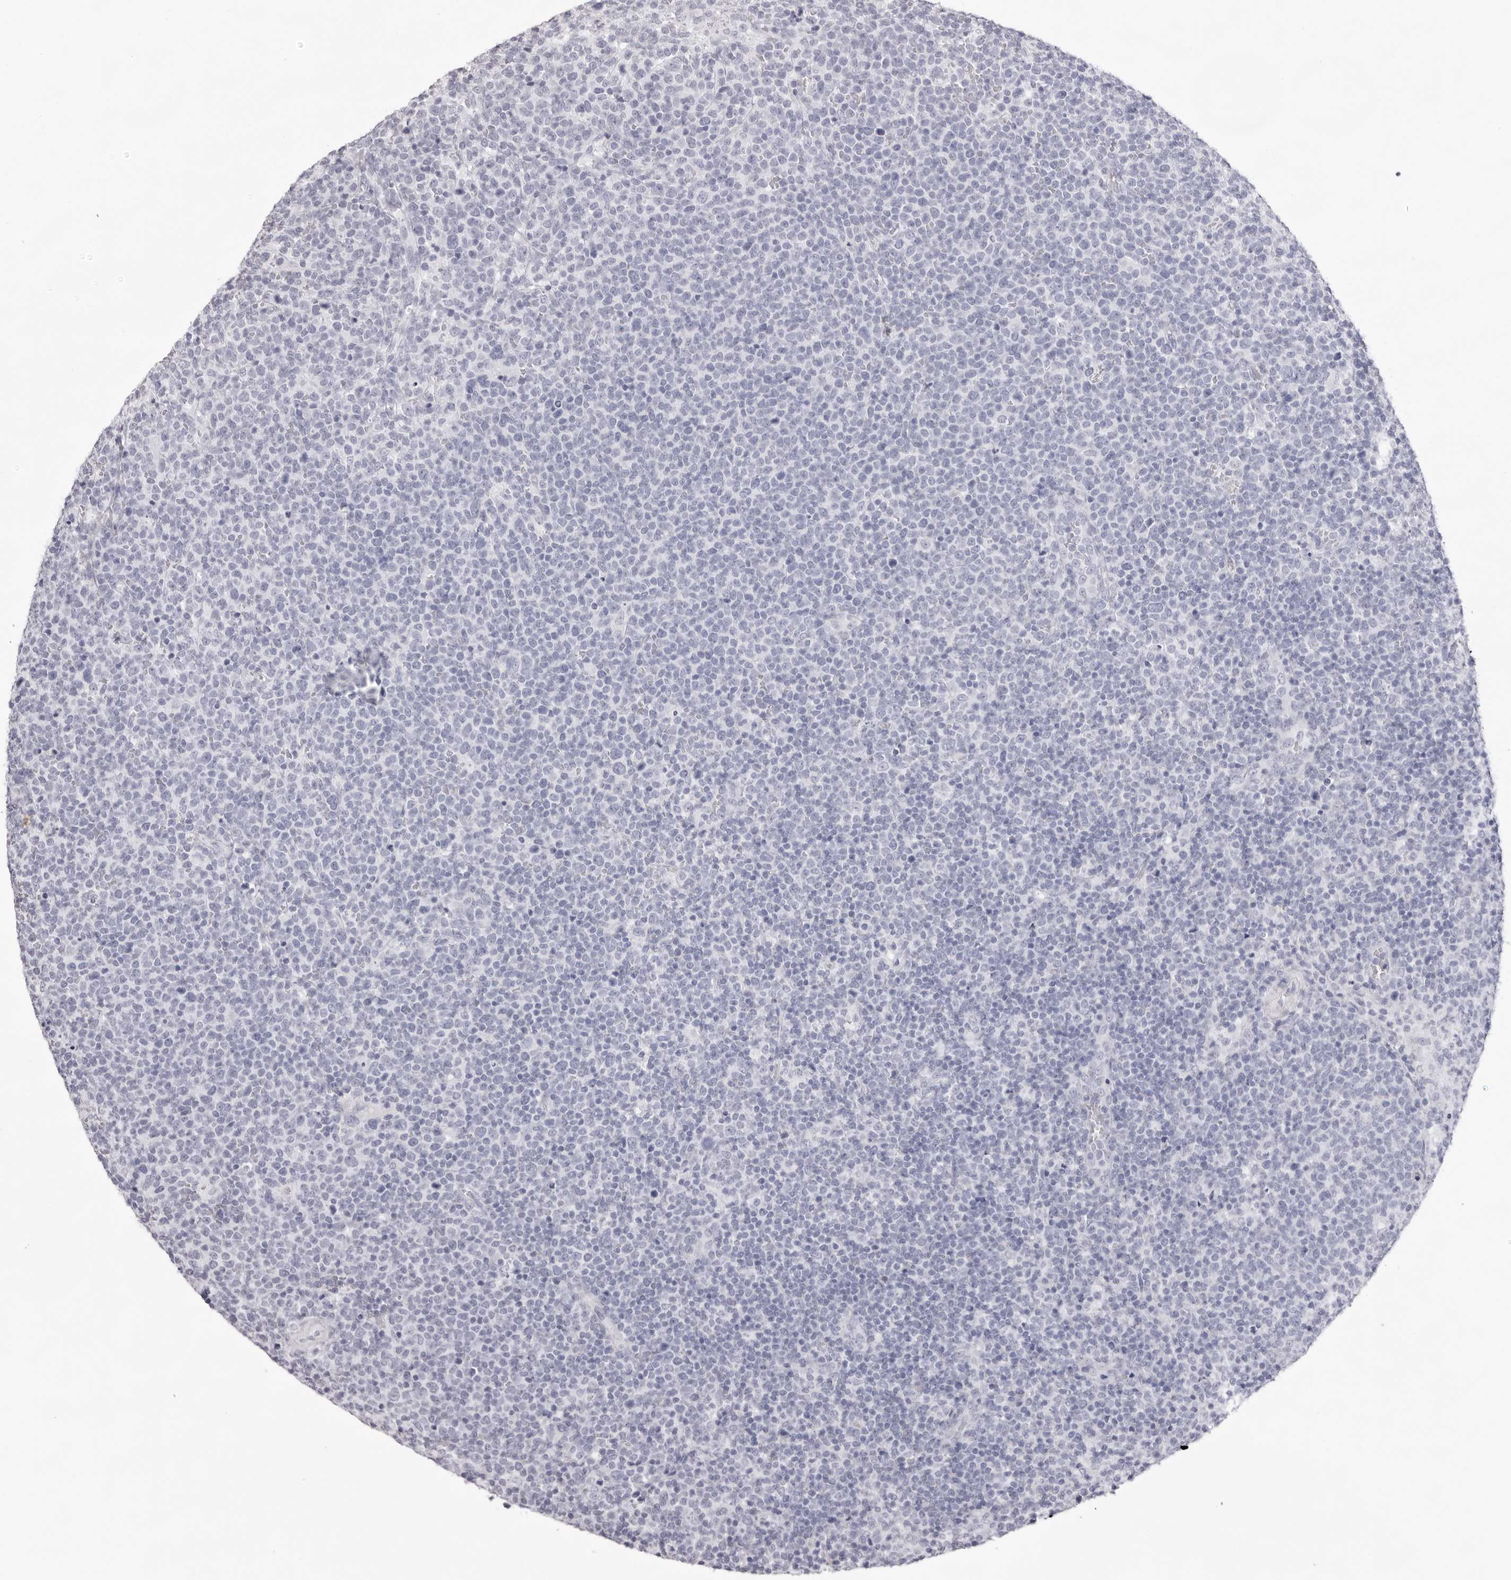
{"staining": {"intensity": "negative", "quantity": "none", "location": "none"}, "tissue": "lymphoma", "cell_type": "Tumor cells", "image_type": "cancer", "snomed": [{"axis": "morphology", "description": "Malignant lymphoma, non-Hodgkin's type, High grade"}, {"axis": "topography", "description": "Lymph node"}], "caption": "This is a image of immunohistochemistry staining of malignant lymphoma, non-Hodgkin's type (high-grade), which shows no expression in tumor cells.", "gene": "SPTA1", "patient": {"sex": "male", "age": 61}}